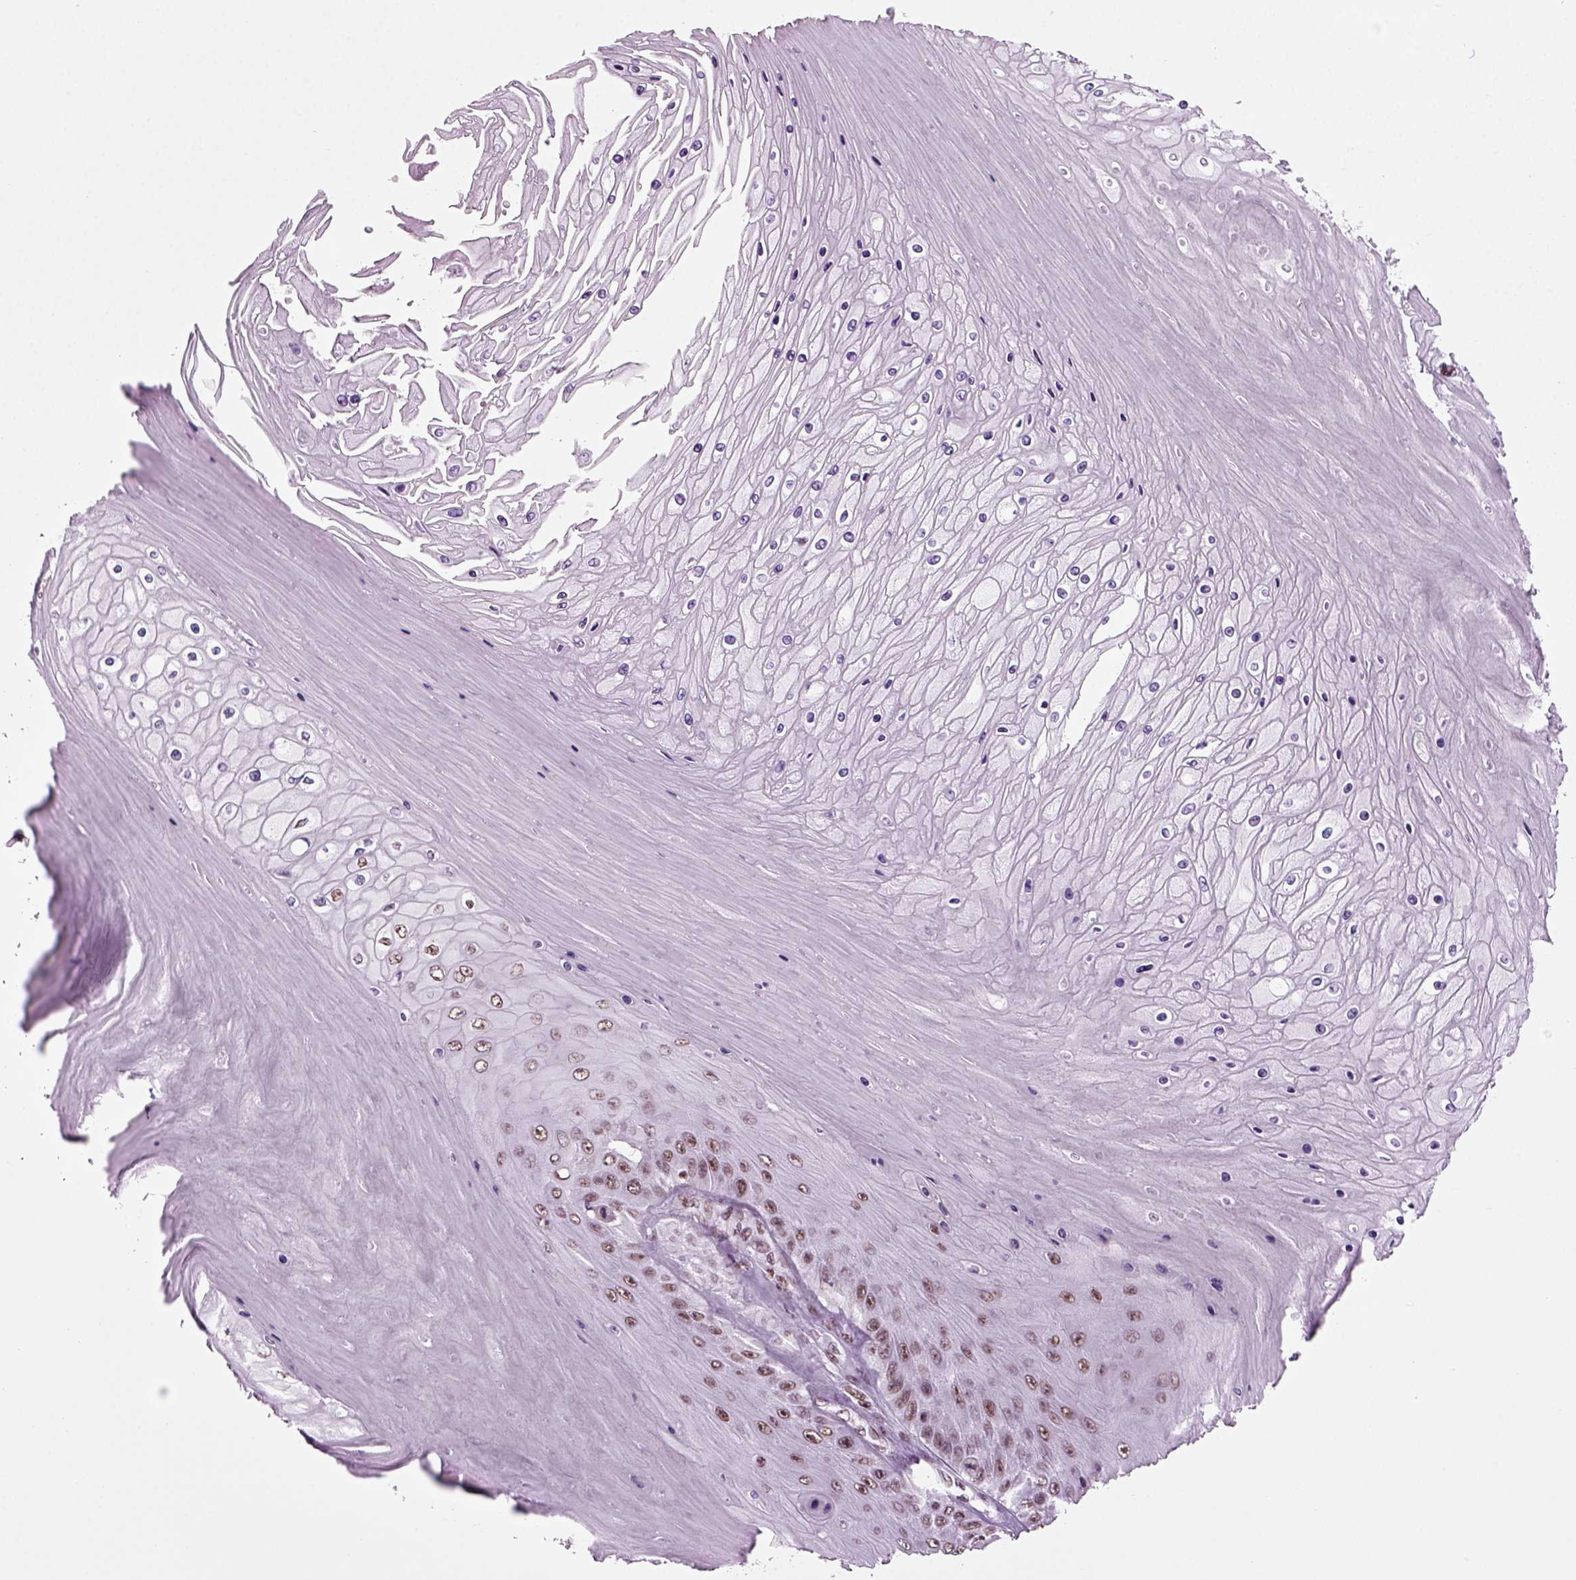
{"staining": {"intensity": "weak", "quantity": "25%-75%", "location": "nuclear"}, "tissue": "skin cancer", "cell_type": "Tumor cells", "image_type": "cancer", "snomed": [{"axis": "morphology", "description": "Squamous cell carcinoma, NOS"}, {"axis": "topography", "description": "Skin"}], "caption": "Protein staining demonstrates weak nuclear staining in about 25%-75% of tumor cells in skin cancer (squamous cell carcinoma). (Brightfield microscopy of DAB IHC at high magnification).", "gene": "RCOR3", "patient": {"sex": "male", "age": 62}}